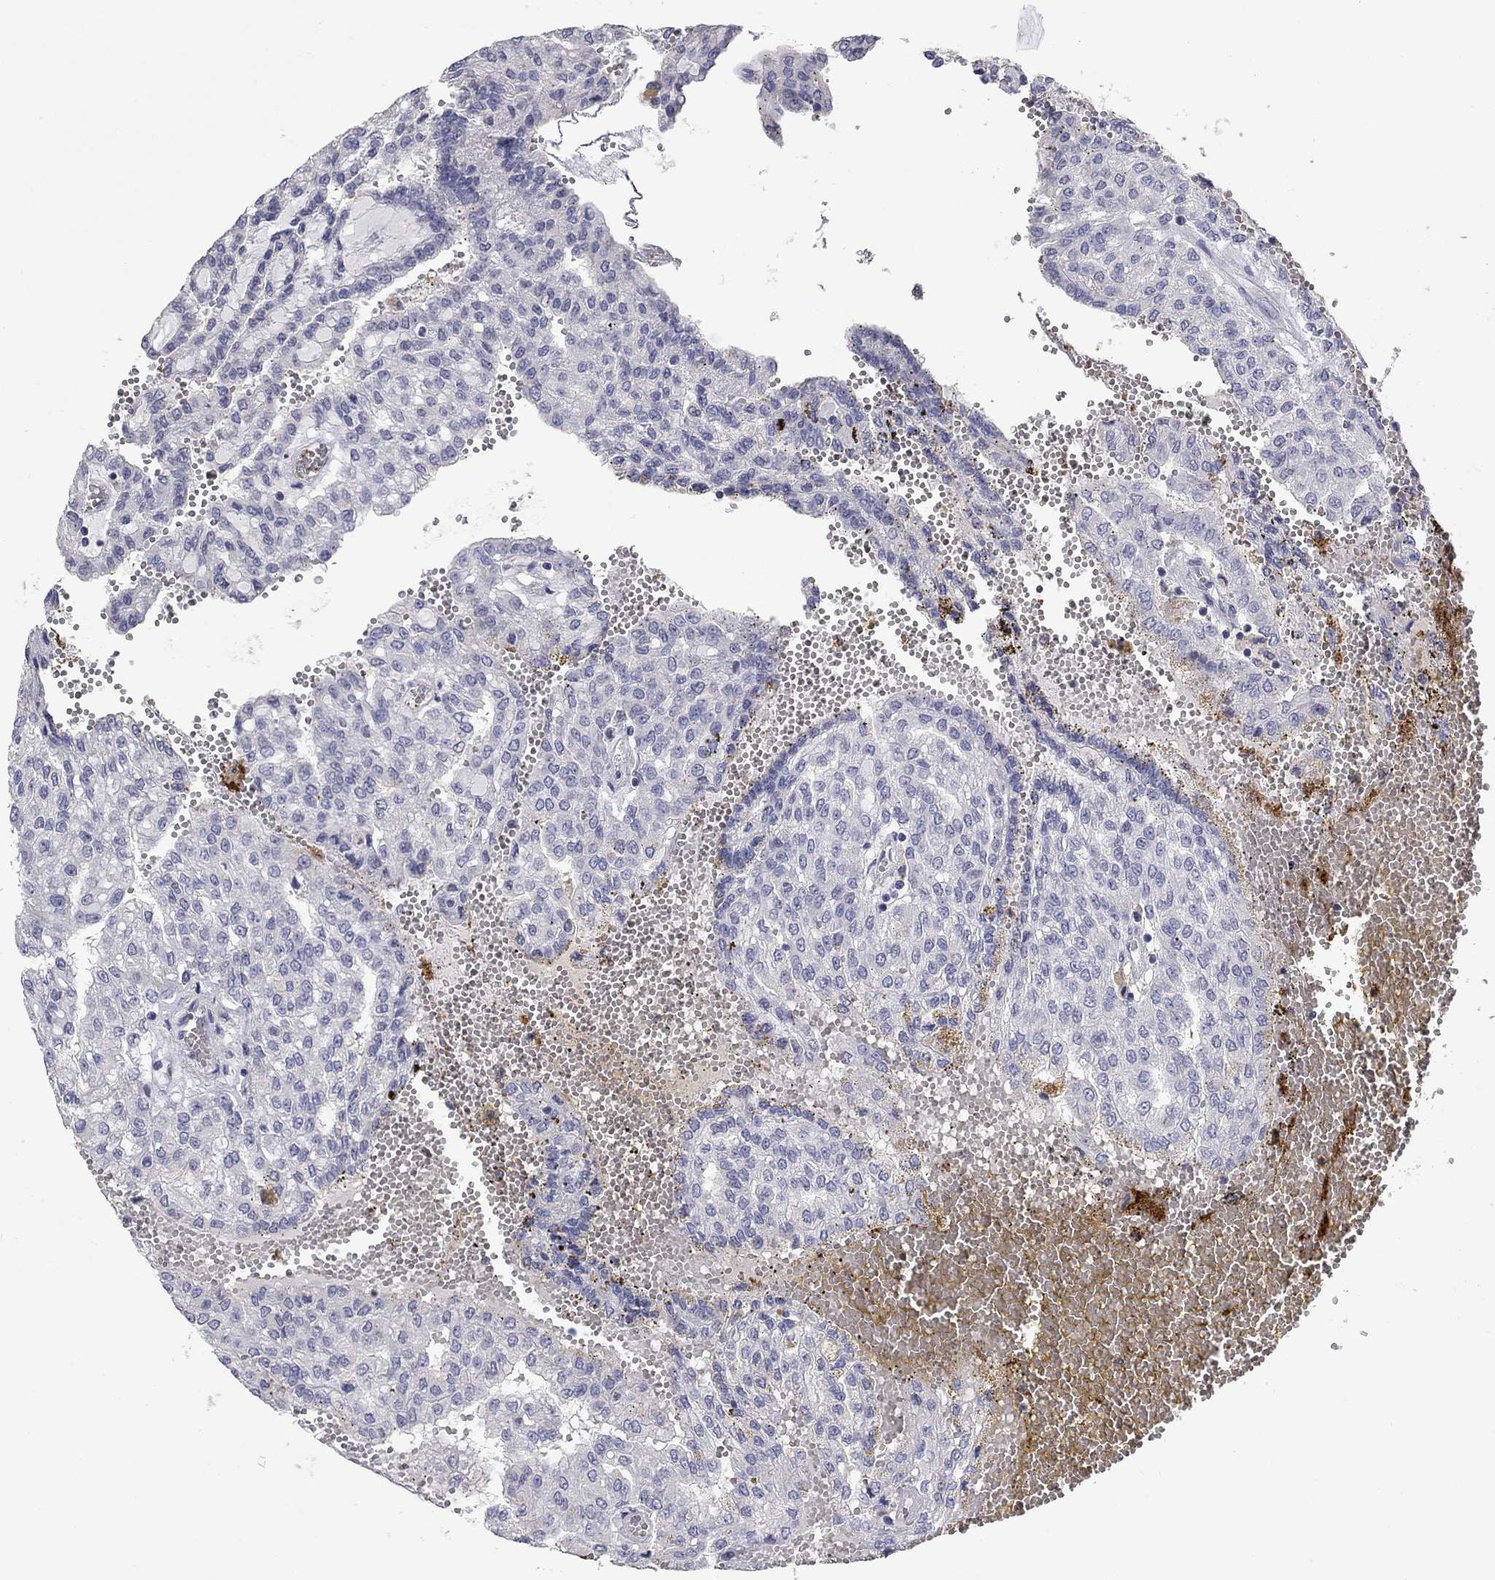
{"staining": {"intensity": "negative", "quantity": "none", "location": "none"}, "tissue": "renal cancer", "cell_type": "Tumor cells", "image_type": "cancer", "snomed": [{"axis": "morphology", "description": "Adenocarcinoma, NOS"}, {"axis": "topography", "description": "Kidney"}], "caption": "Immunohistochemistry (IHC) photomicrograph of human renal adenocarcinoma stained for a protein (brown), which shows no positivity in tumor cells. The staining is performed using DAB (3,3'-diaminobenzidine) brown chromogen with nuclei counter-stained in using hematoxylin.", "gene": "PLEK", "patient": {"sex": "male", "age": 63}}